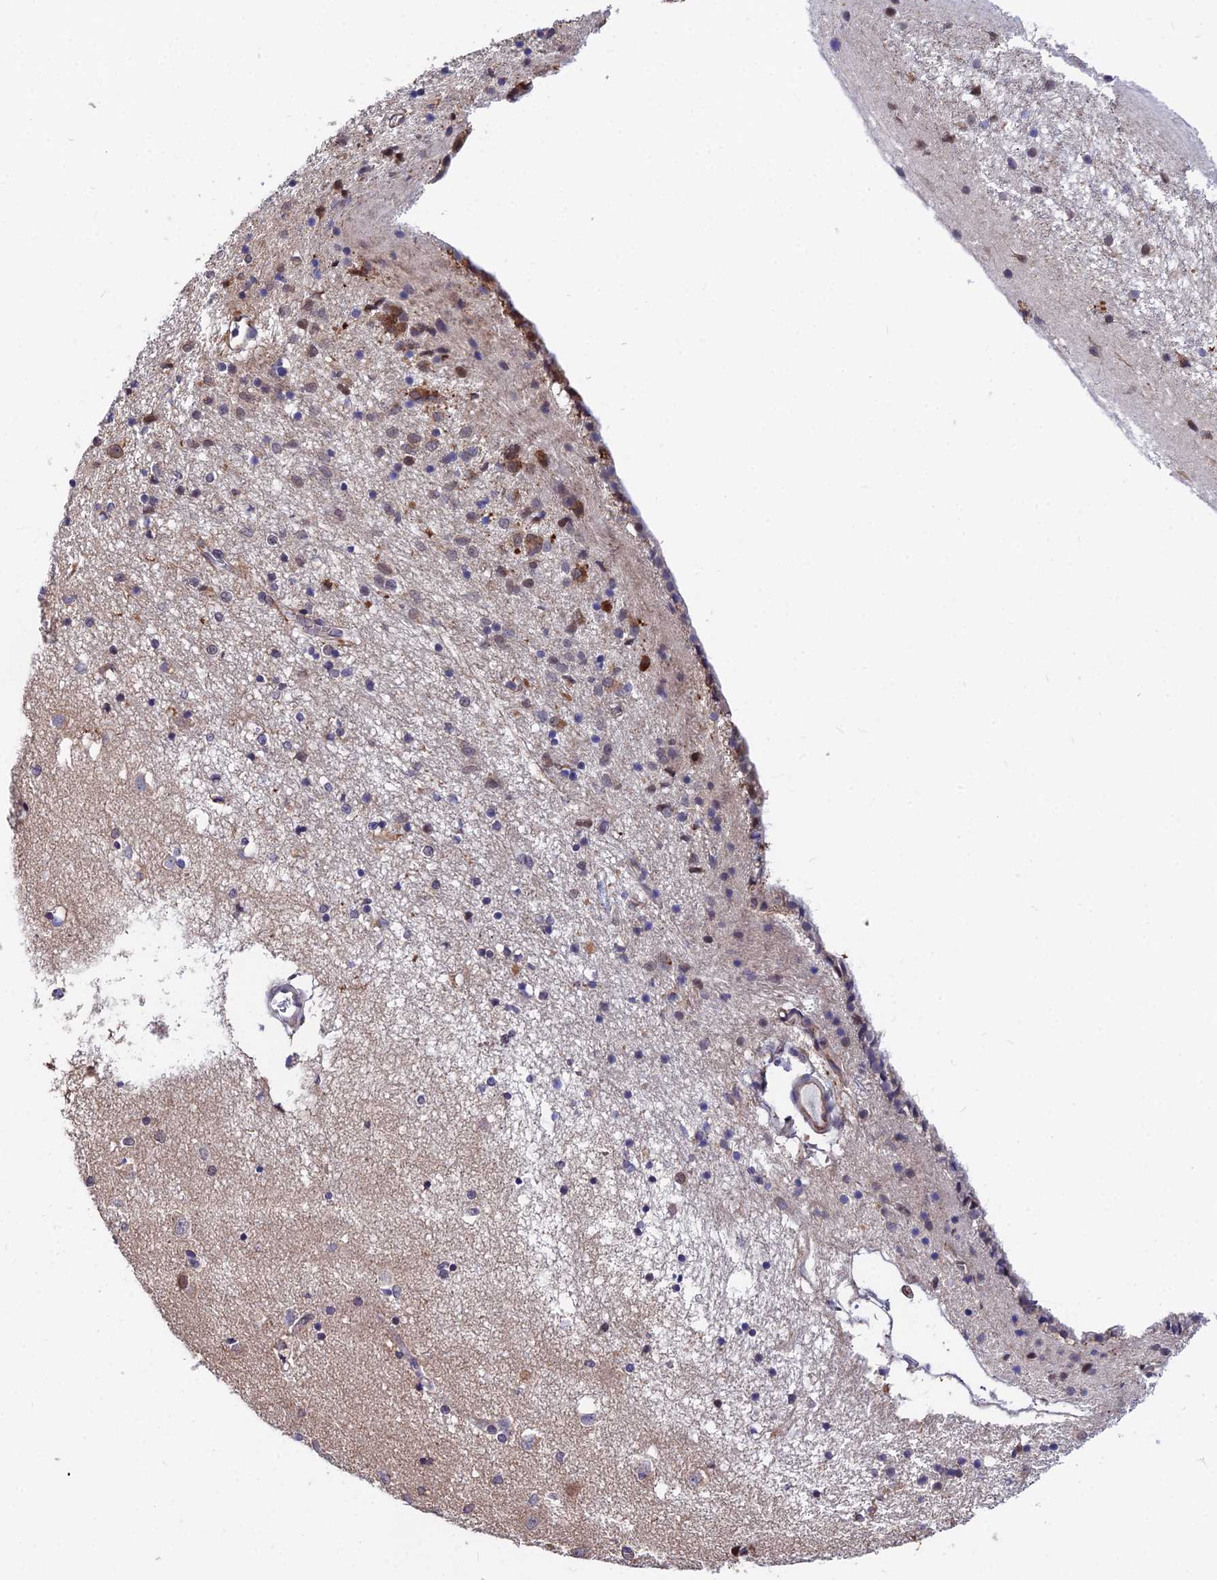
{"staining": {"intensity": "moderate", "quantity": "<25%", "location": "cytoplasmic/membranous,nuclear"}, "tissue": "caudate", "cell_type": "Glial cells", "image_type": "normal", "snomed": [{"axis": "morphology", "description": "Normal tissue, NOS"}, {"axis": "topography", "description": "Lateral ventricle wall"}], "caption": "Moderate cytoplasmic/membranous,nuclear protein positivity is seen in about <25% of glial cells in caudate. Nuclei are stained in blue.", "gene": "INPP4A", "patient": {"sex": "female", "age": 54}}